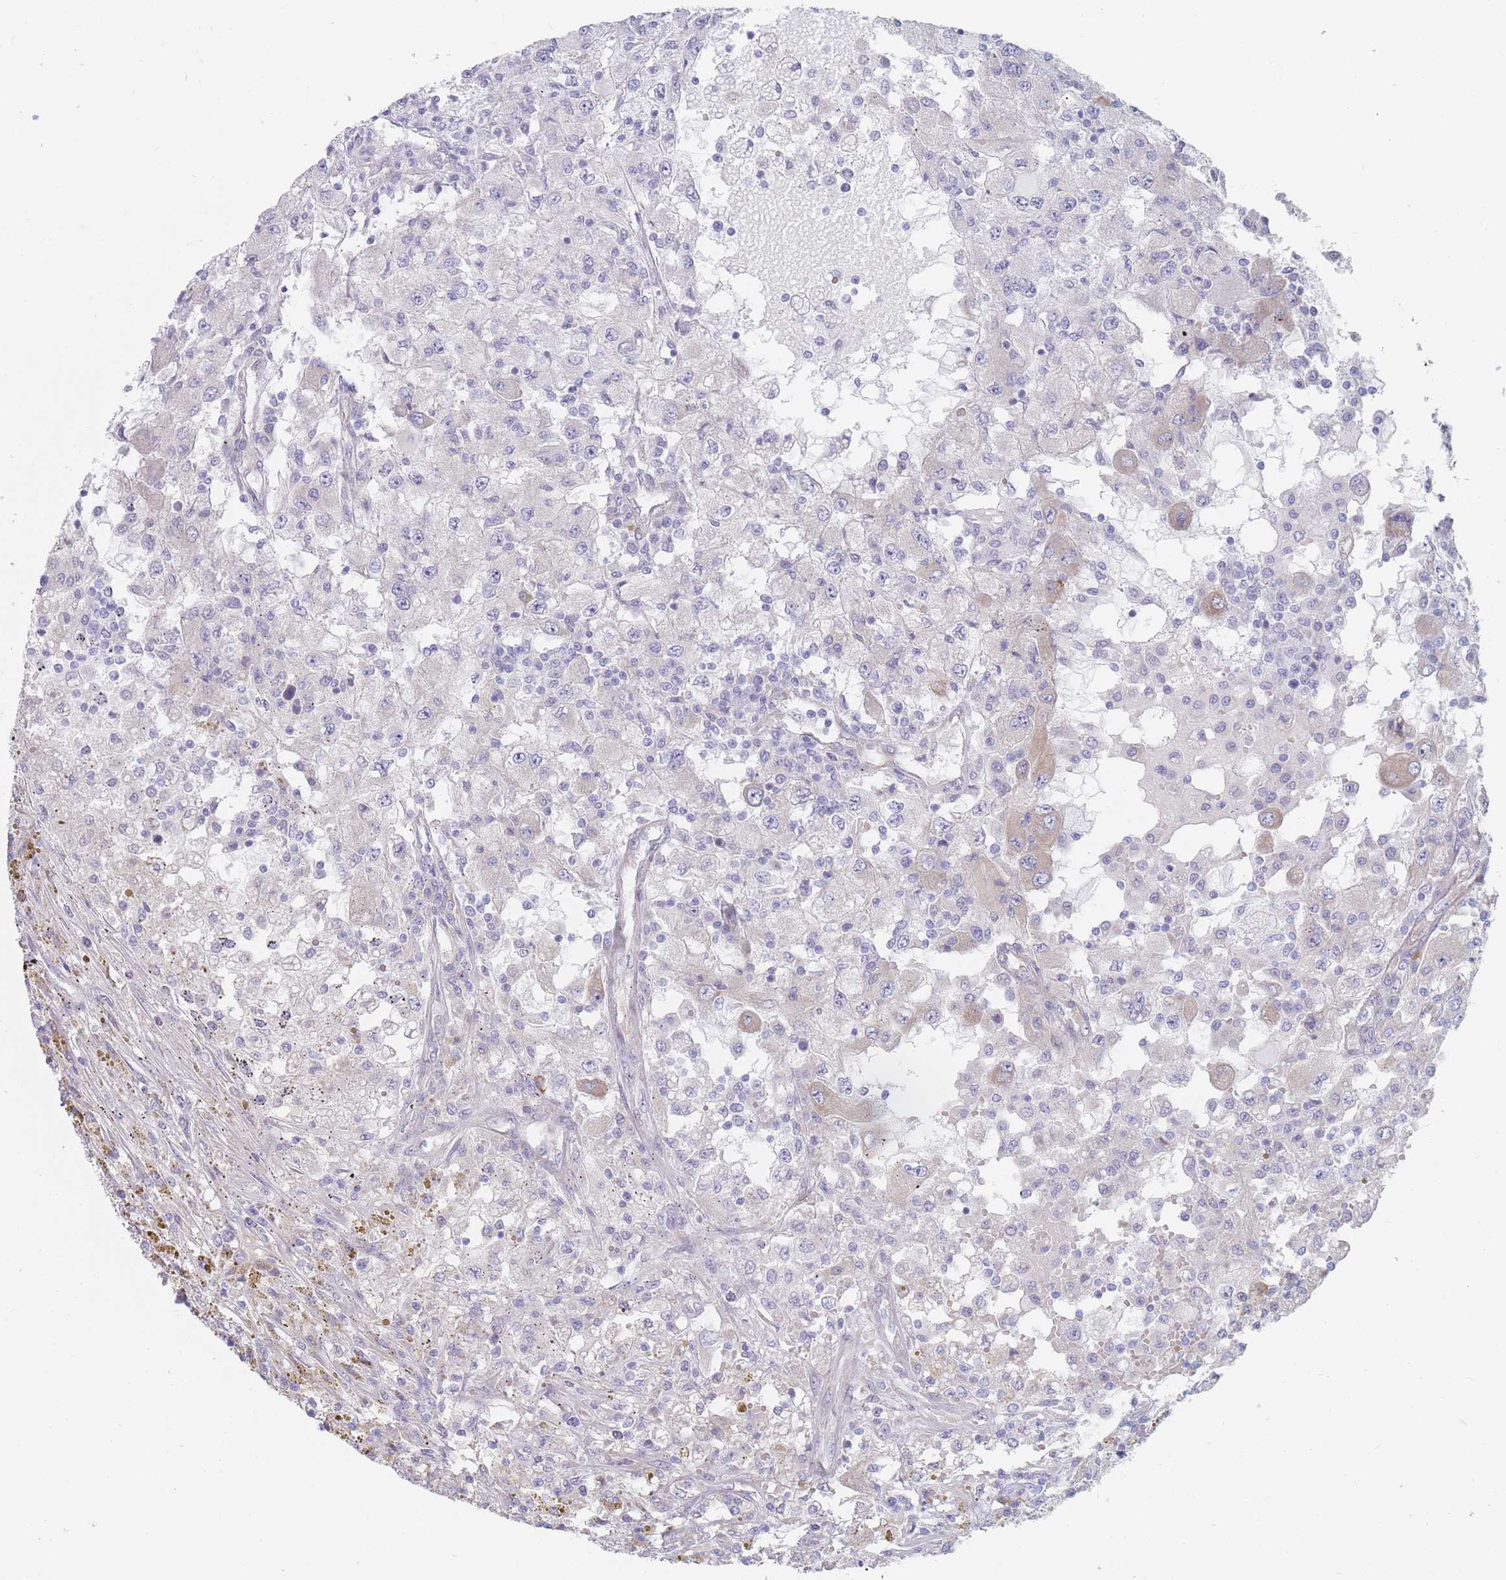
{"staining": {"intensity": "negative", "quantity": "none", "location": "none"}, "tissue": "renal cancer", "cell_type": "Tumor cells", "image_type": "cancer", "snomed": [{"axis": "morphology", "description": "Adenocarcinoma, NOS"}, {"axis": "topography", "description": "Kidney"}], "caption": "Protein analysis of renal adenocarcinoma displays no significant expression in tumor cells. Brightfield microscopy of IHC stained with DAB (brown) and hematoxylin (blue), captured at high magnification.", "gene": "ERBIN", "patient": {"sex": "female", "age": 67}}